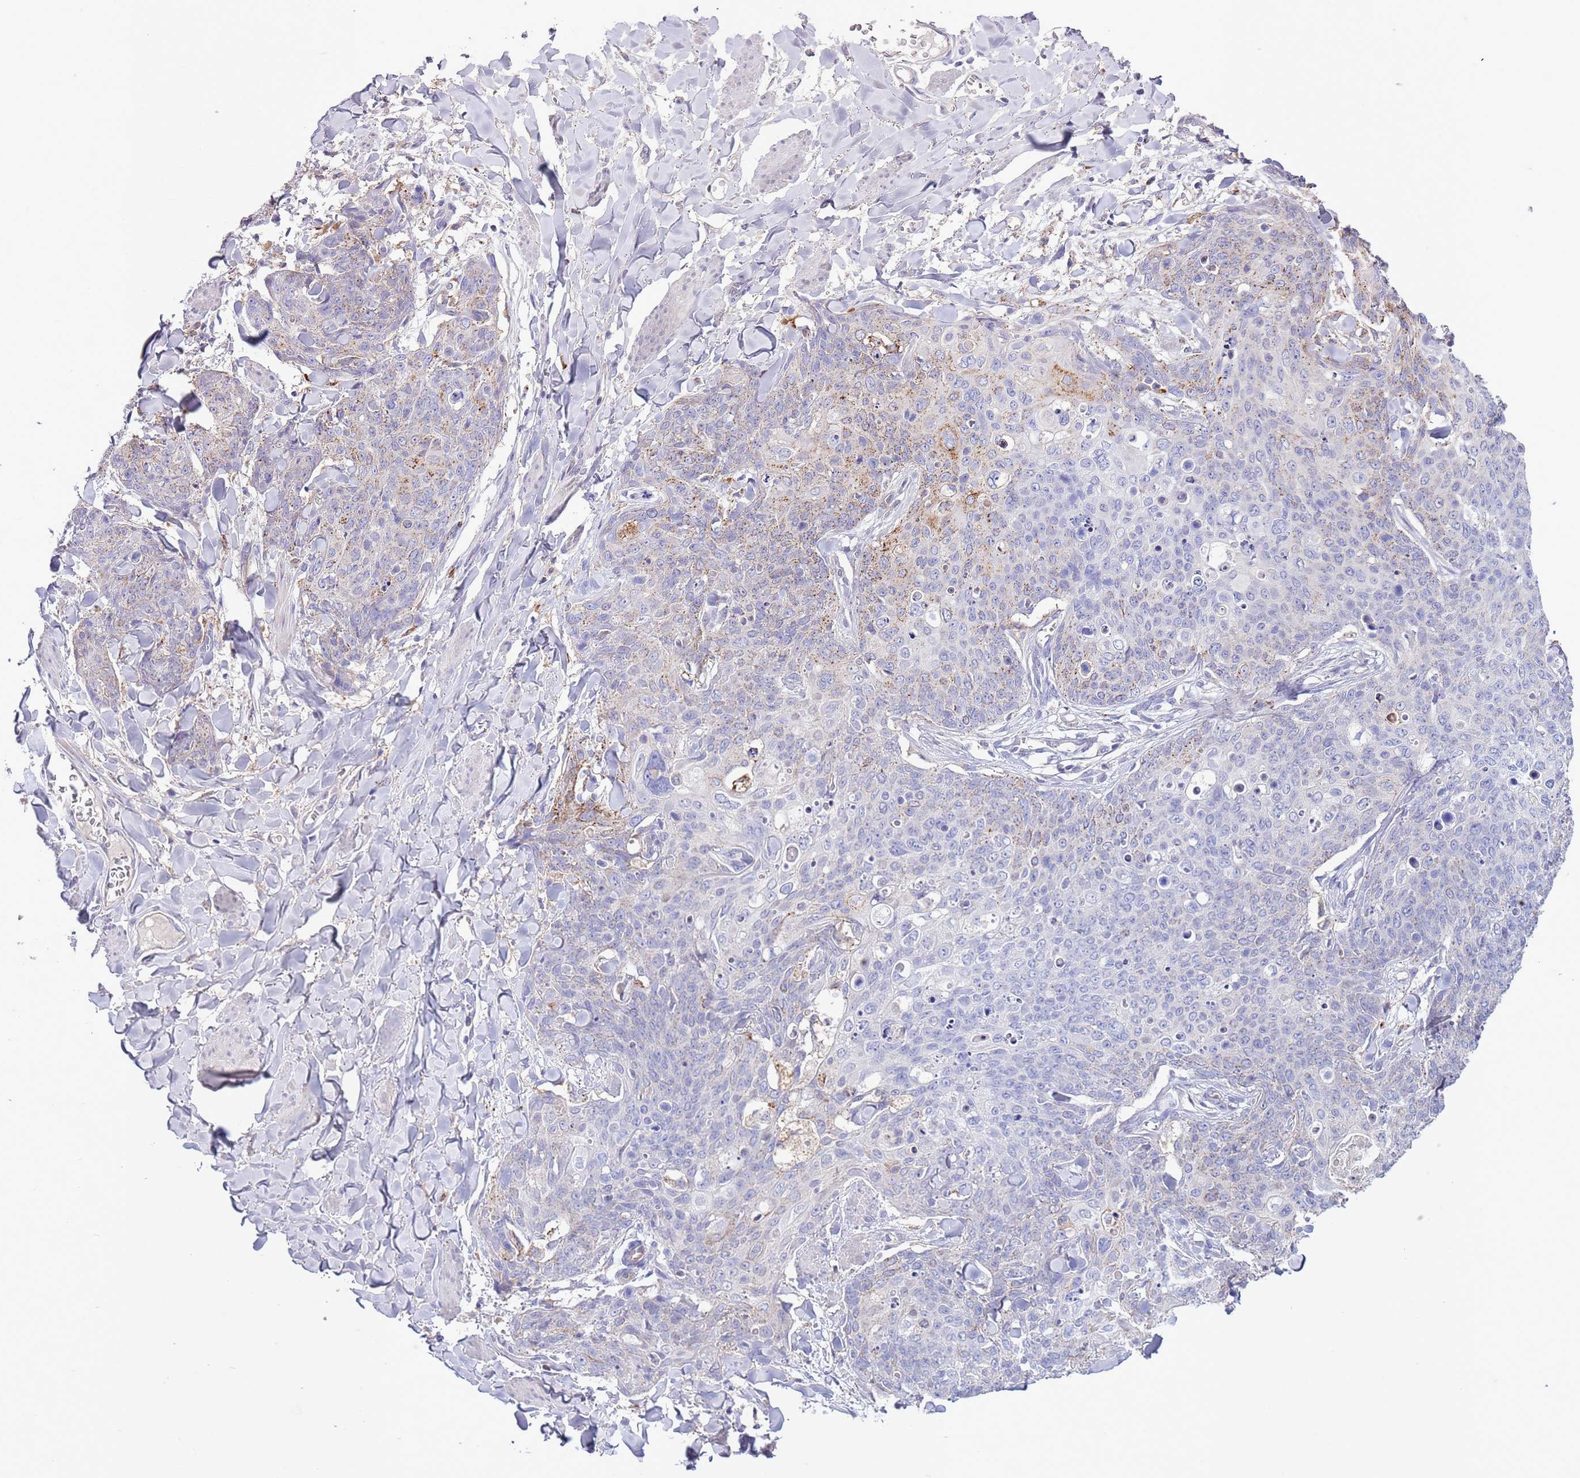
{"staining": {"intensity": "moderate", "quantity": "<25%", "location": "cytoplasmic/membranous"}, "tissue": "skin cancer", "cell_type": "Tumor cells", "image_type": "cancer", "snomed": [{"axis": "morphology", "description": "Squamous cell carcinoma, NOS"}, {"axis": "topography", "description": "Skin"}, {"axis": "topography", "description": "Vulva"}], "caption": "The image reveals staining of skin squamous cell carcinoma, revealing moderate cytoplasmic/membranous protein expression (brown color) within tumor cells.", "gene": "ABHD17A", "patient": {"sex": "female", "age": 85}}